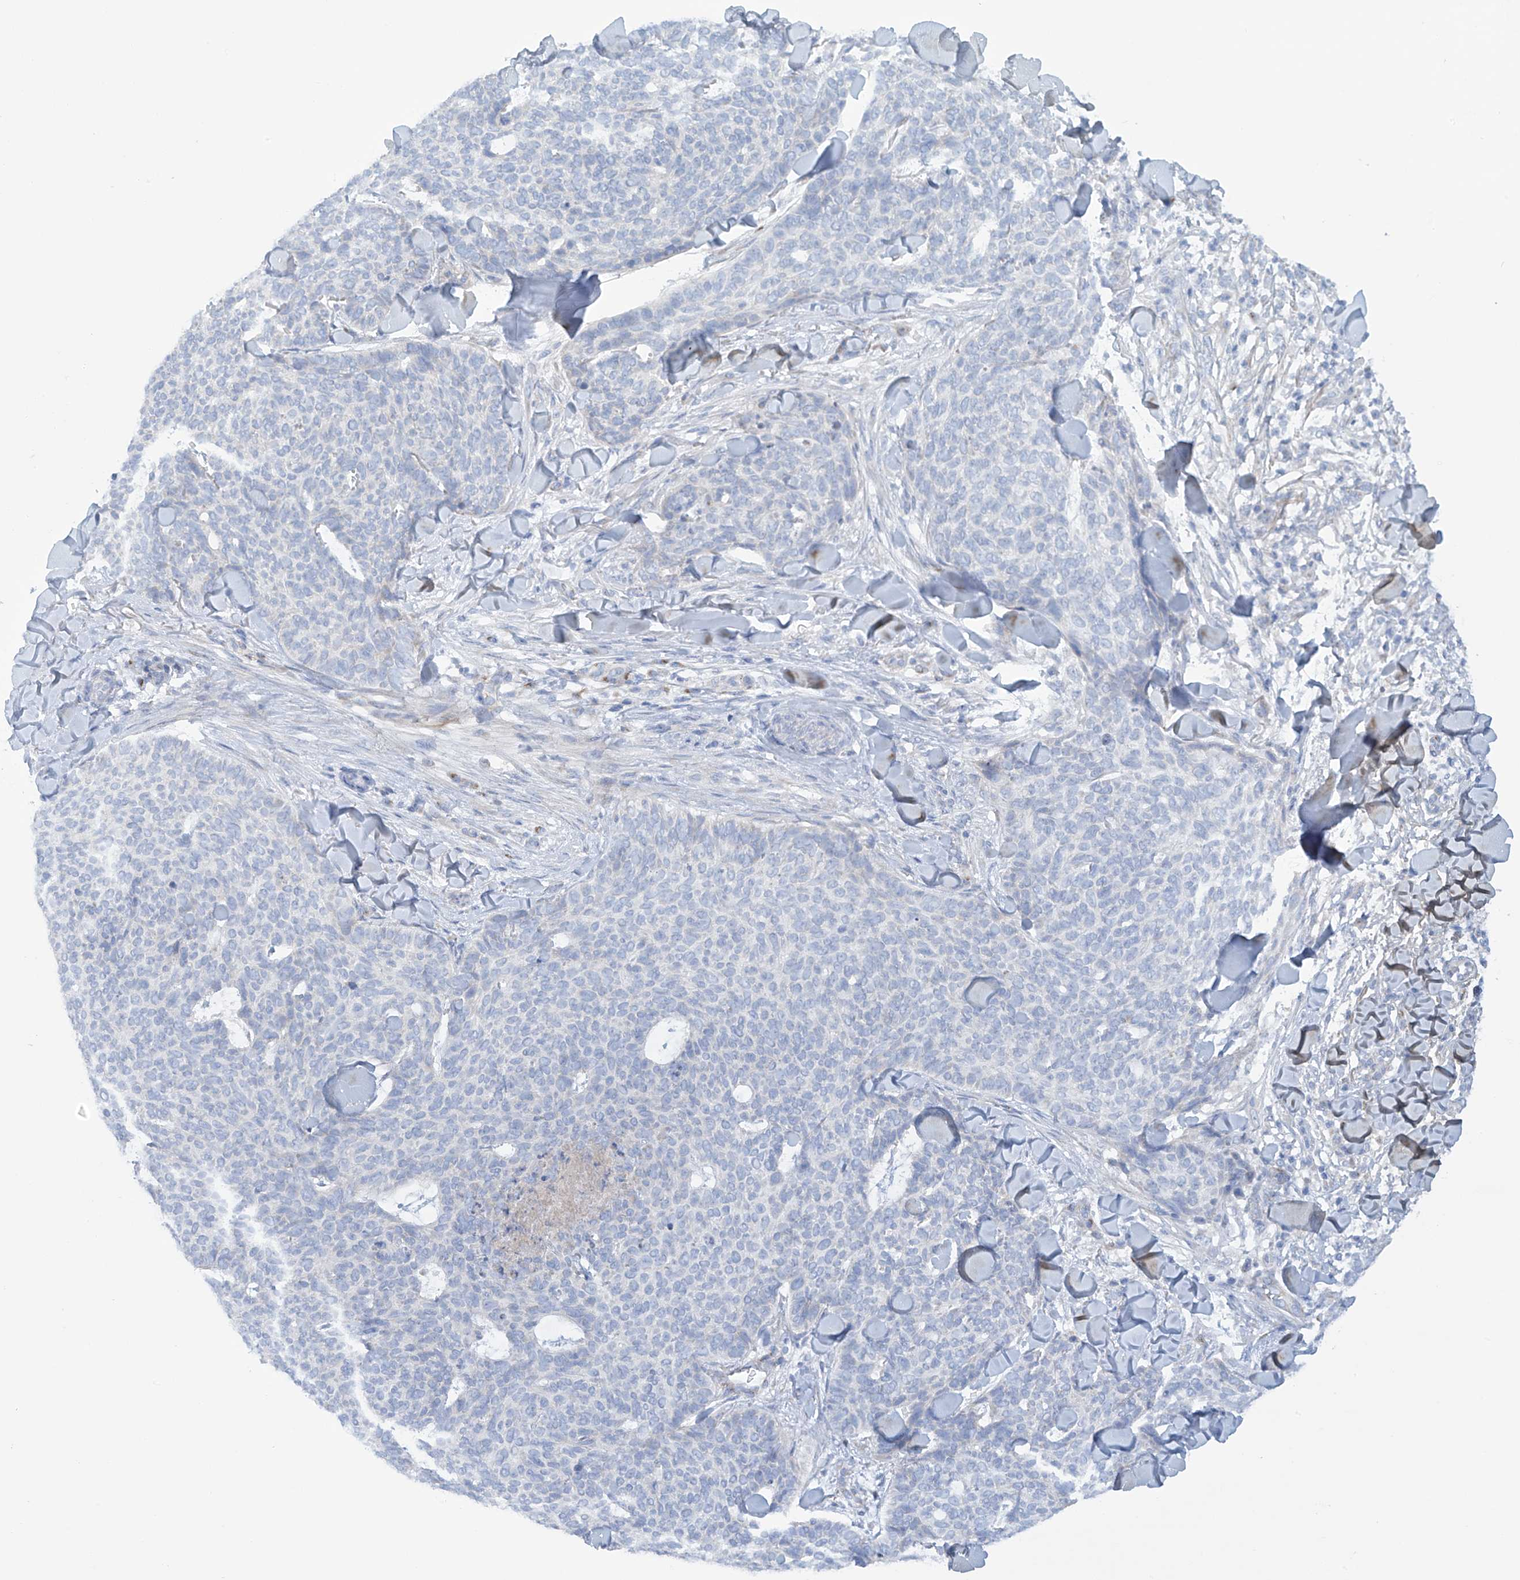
{"staining": {"intensity": "negative", "quantity": "none", "location": "none"}, "tissue": "skin cancer", "cell_type": "Tumor cells", "image_type": "cancer", "snomed": [{"axis": "morphology", "description": "Normal tissue, NOS"}, {"axis": "morphology", "description": "Basal cell carcinoma"}, {"axis": "topography", "description": "Skin"}], "caption": "Basal cell carcinoma (skin) was stained to show a protein in brown. There is no significant expression in tumor cells.", "gene": "TRMT2B", "patient": {"sex": "male", "age": 50}}